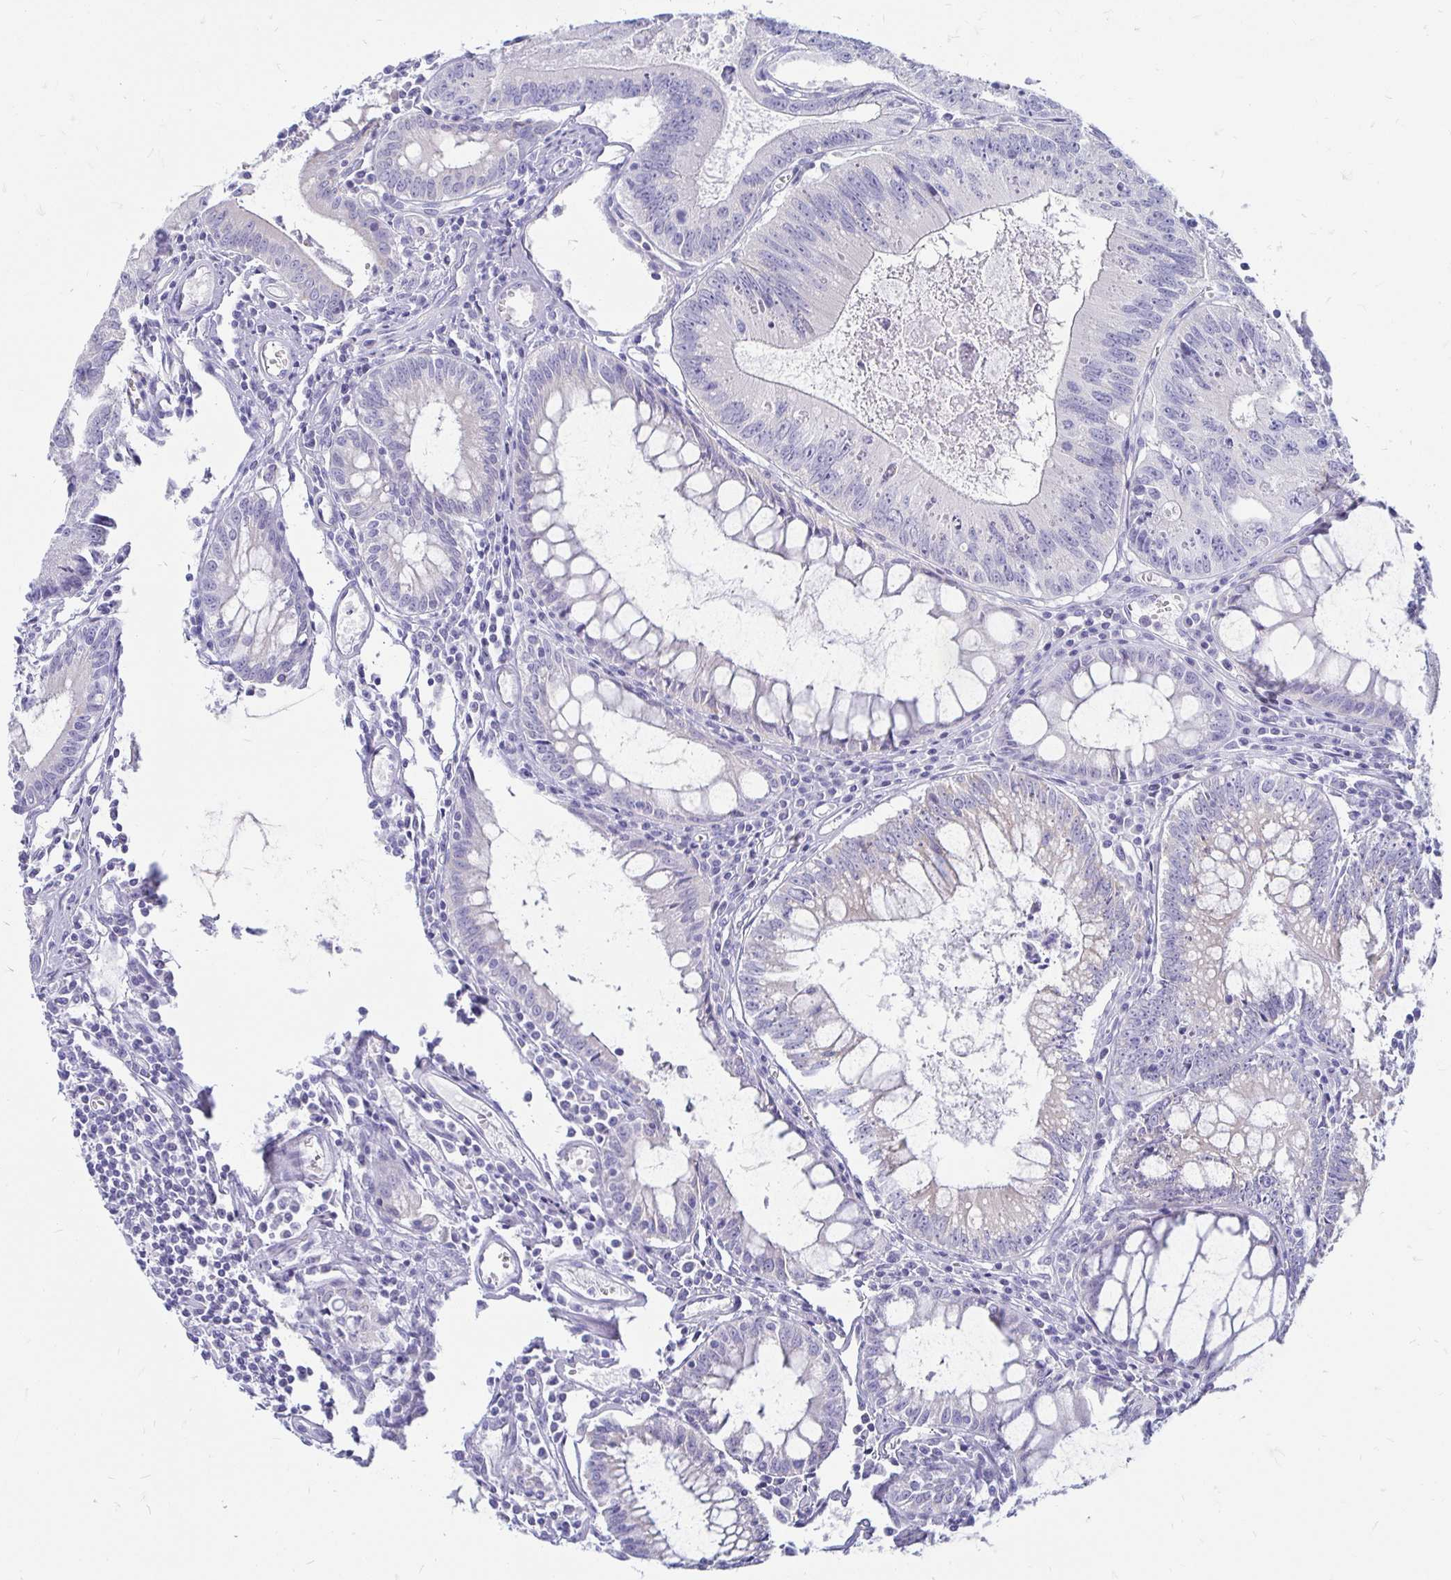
{"staining": {"intensity": "negative", "quantity": "none", "location": "none"}, "tissue": "colorectal cancer", "cell_type": "Tumor cells", "image_type": "cancer", "snomed": [{"axis": "morphology", "description": "Adenocarcinoma, NOS"}, {"axis": "topography", "description": "Rectum"}], "caption": "DAB immunohistochemical staining of human adenocarcinoma (colorectal) reveals no significant staining in tumor cells. Nuclei are stained in blue.", "gene": "PEG10", "patient": {"sex": "female", "age": 81}}